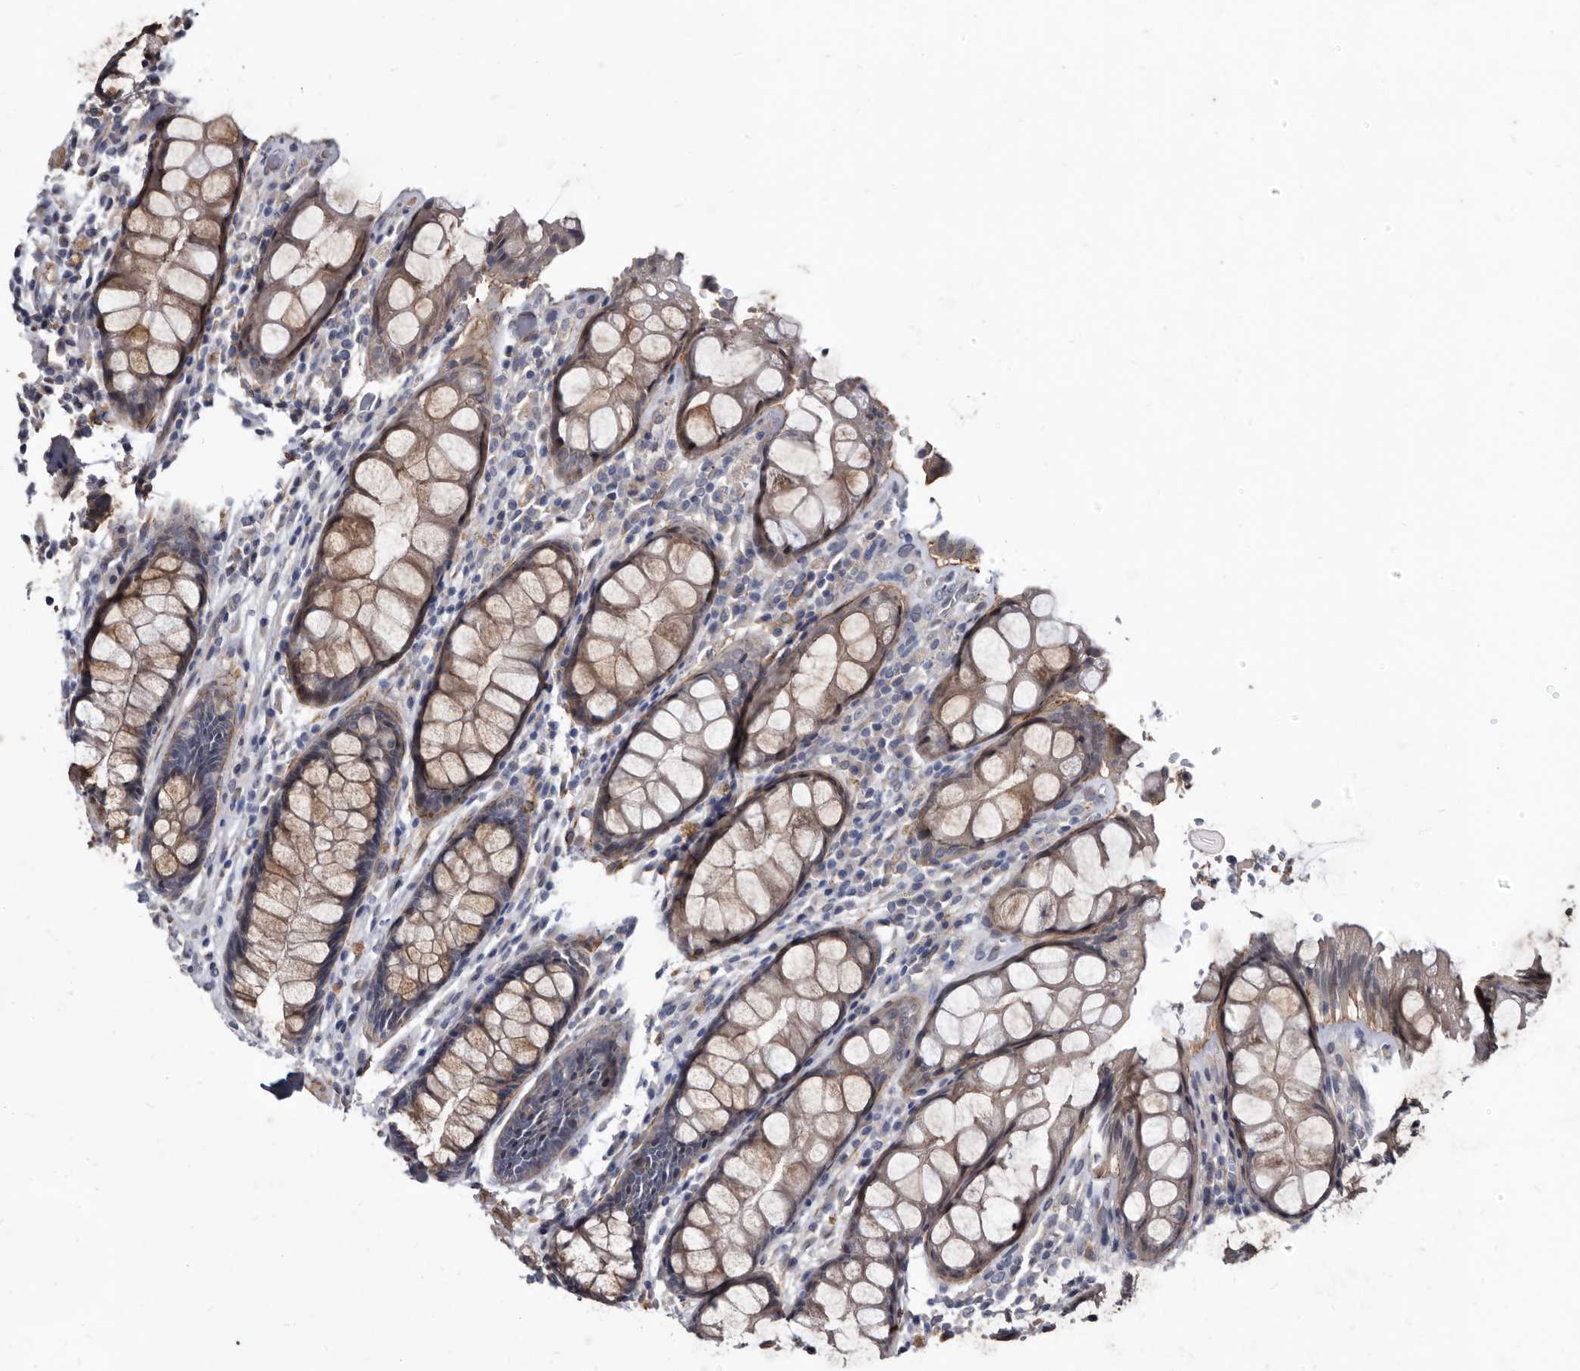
{"staining": {"intensity": "weak", "quantity": ">75%", "location": "cytoplasmic/membranous"}, "tissue": "rectum", "cell_type": "Glandular cells", "image_type": "normal", "snomed": [{"axis": "morphology", "description": "Normal tissue, NOS"}, {"axis": "topography", "description": "Rectum"}], "caption": "An image of human rectum stained for a protein displays weak cytoplasmic/membranous brown staining in glandular cells.", "gene": "PROM1", "patient": {"sex": "male", "age": 64}}